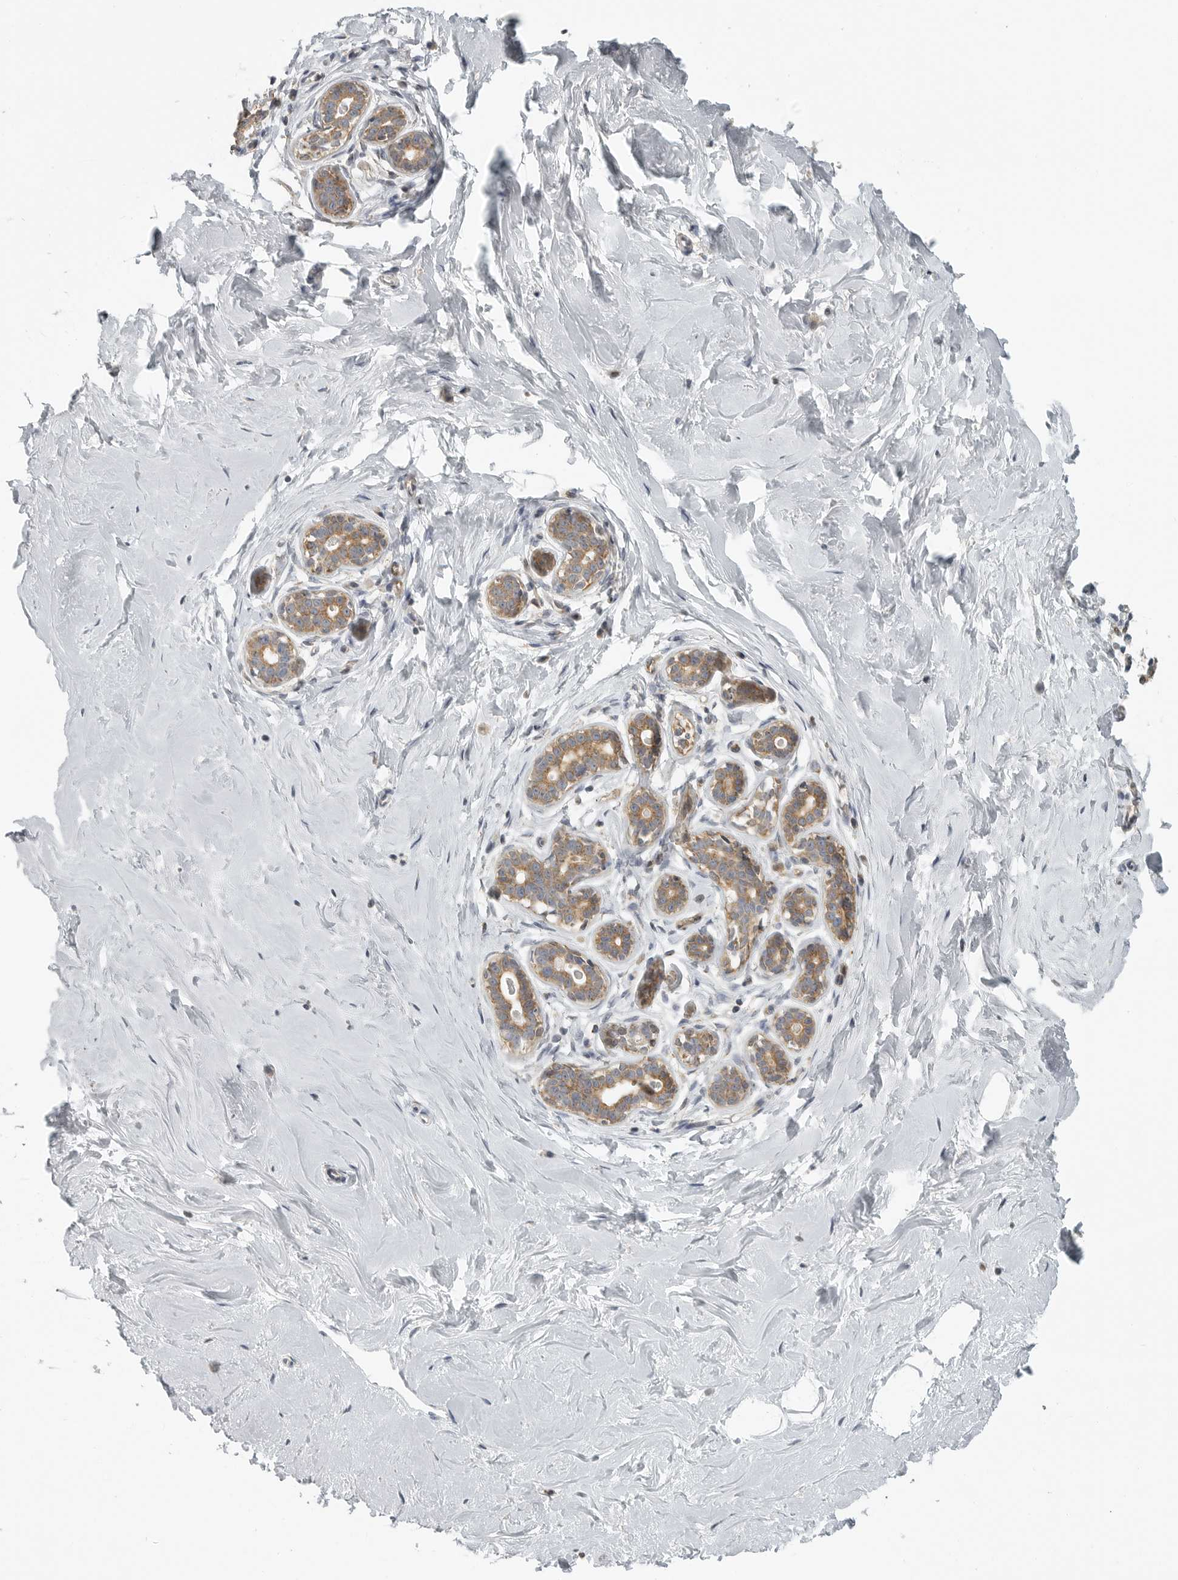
{"staining": {"intensity": "negative", "quantity": "none", "location": "none"}, "tissue": "breast", "cell_type": "Adipocytes", "image_type": "normal", "snomed": [{"axis": "morphology", "description": "Normal tissue, NOS"}, {"axis": "morphology", "description": "Adenoma, NOS"}, {"axis": "topography", "description": "Breast"}], "caption": "Adipocytes show no significant positivity in unremarkable breast.", "gene": "RXFP3", "patient": {"sex": "female", "age": 23}}